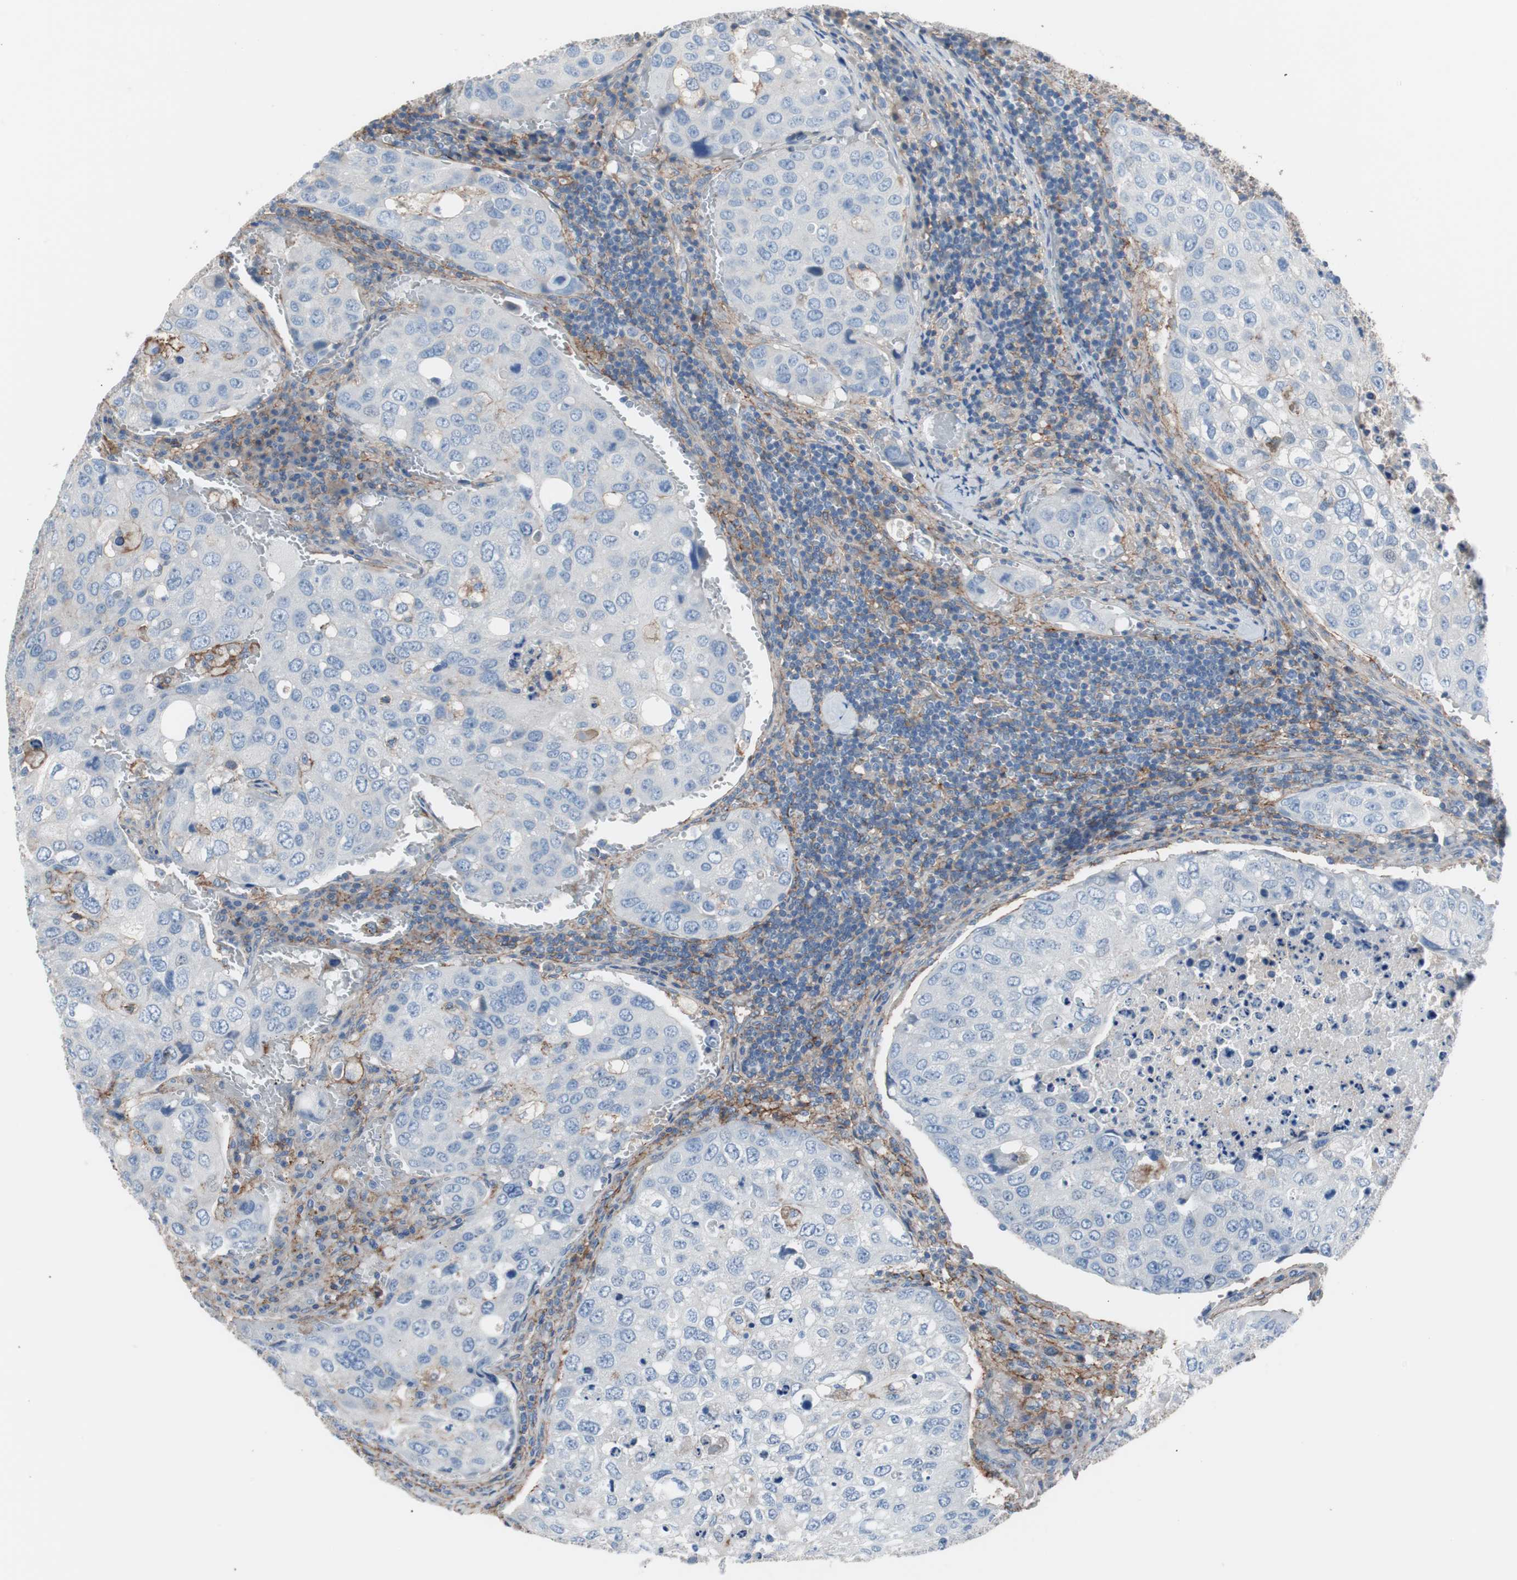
{"staining": {"intensity": "negative", "quantity": "none", "location": "none"}, "tissue": "urothelial cancer", "cell_type": "Tumor cells", "image_type": "cancer", "snomed": [{"axis": "morphology", "description": "Urothelial carcinoma, High grade"}, {"axis": "topography", "description": "Lymph node"}, {"axis": "topography", "description": "Urinary bladder"}], "caption": "Tumor cells are negative for protein expression in human urothelial carcinoma (high-grade).", "gene": "CD81", "patient": {"sex": "male", "age": 51}}